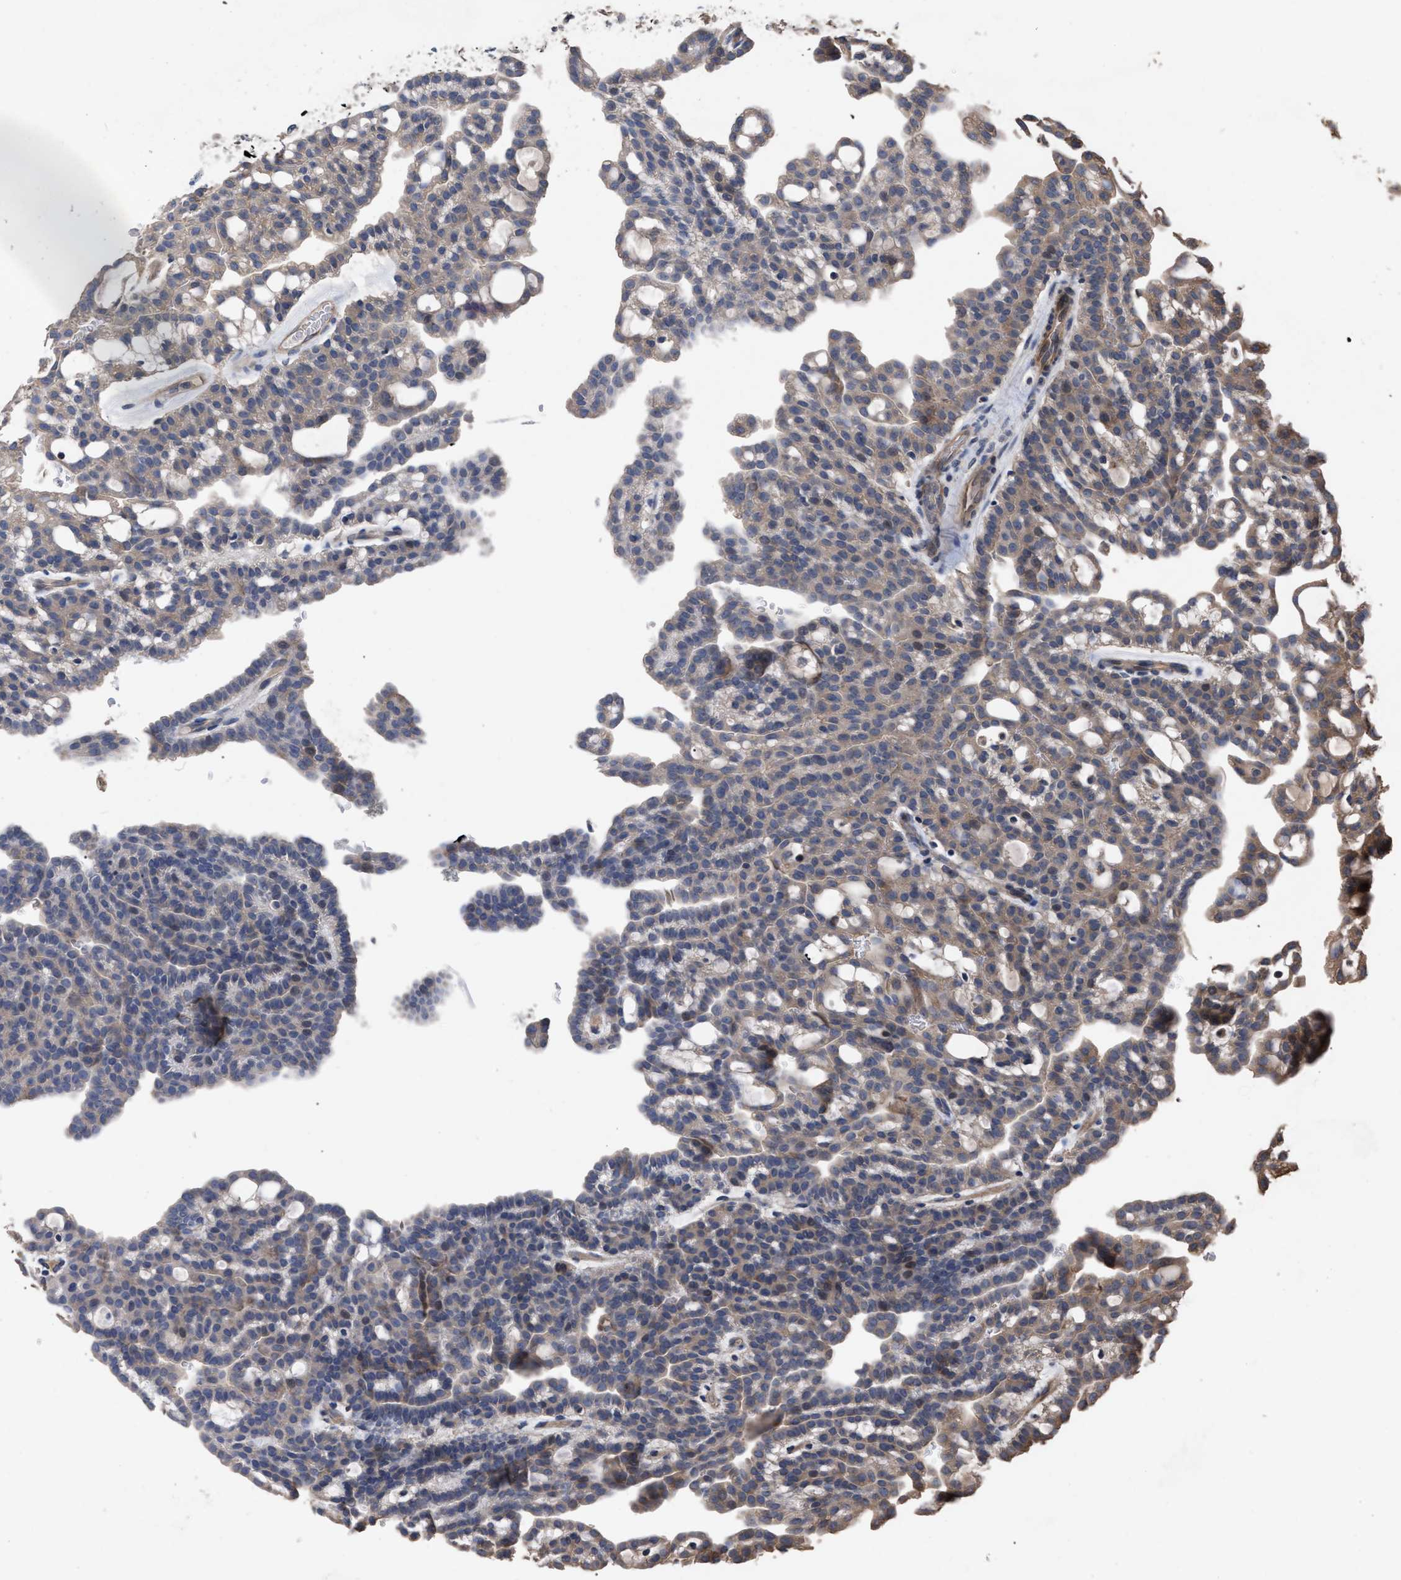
{"staining": {"intensity": "weak", "quantity": ">75%", "location": "cytoplasmic/membranous"}, "tissue": "renal cancer", "cell_type": "Tumor cells", "image_type": "cancer", "snomed": [{"axis": "morphology", "description": "Adenocarcinoma, NOS"}, {"axis": "topography", "description": "Kidney"}], "caption": "Weak cytoplasmic/membranous staining is present in about >75% of tumor cells in renal adenocarcinoma. (DAB (3,3'-diaminobenzidine) = brown stain, brightfield microscopy at high magnification).", "gene": "BTN2A1", "patient": {"sex": "male", "age": 63}}